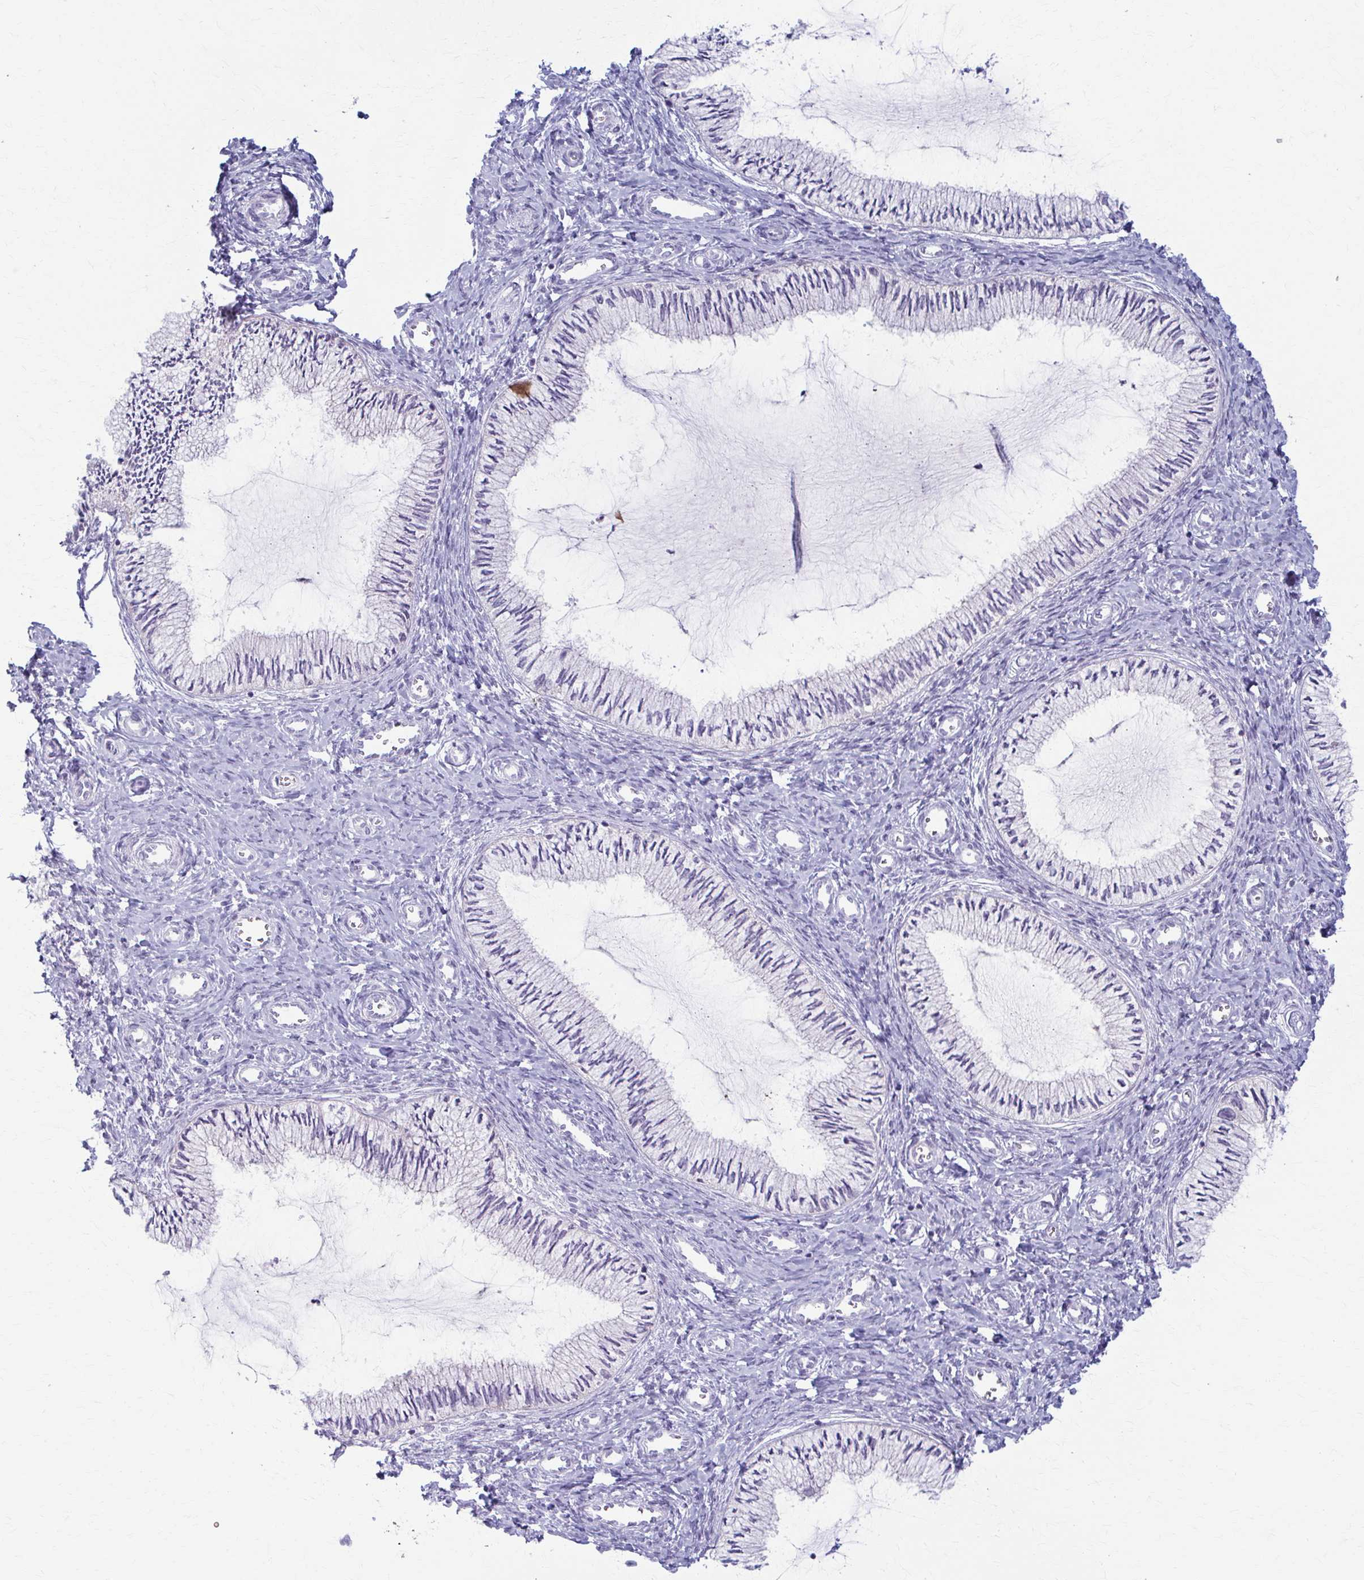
{"staining": {"intensity": "negative", "quantity": "none", "location": "none"}, "tissue": "cervix", "cell_type": "Glandular cells", "image_type": "normal", "snomed": [{"axis": "morphology", "description": "Normal tissue, NOS"}, {"axis": "topography", "description": "Cervix"}], "caption": "The IHC micrograph has no significant expression in glandular cells of cervix.", "gene": "LDLRAP1", "patient": {"sex": "female", "age": 24}}